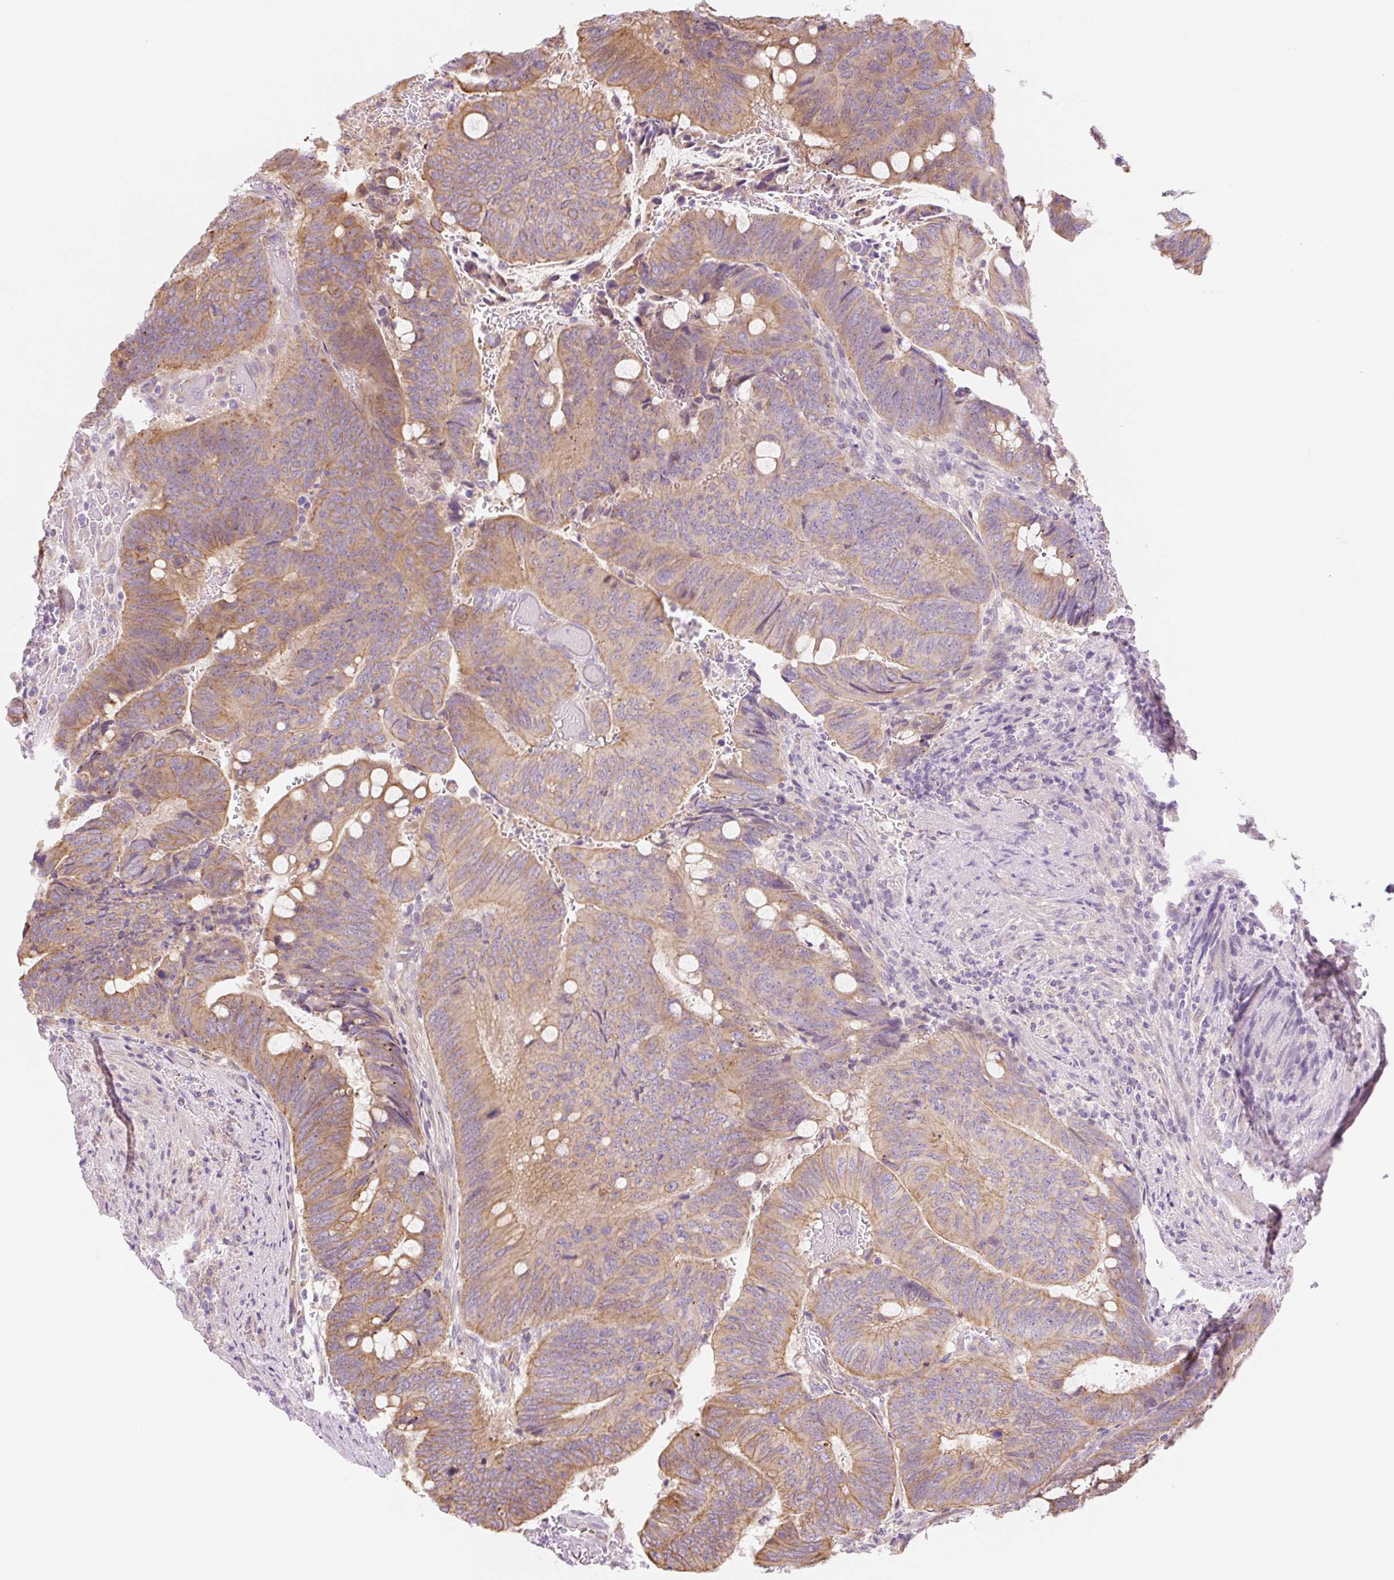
{"staining": {"intensity": "moderate", "quantity": ">75%", "location": "cytoplasmic/membranous"}, "tissue": "colorectal cancer", "cell_type": "Tumor cells", "image_type": "cancer", "snomed": [{"axis": "morphology", "description": "Normal tissue, NOS"}, {"axis": "morphology", "description": "Adenocarcinoma, NOS"}, {"axis": "topography", "description": "Rectum"}, {"axis": "topography", "description": "Peripheral nerve tissue"}], "caption": "Moderate cytoplasmic/membranous expression is present in about >75% of tumor cells in colorectal cancer.", "gene": "NLRP5", "patient": {"sex": "male", "age": 92}}